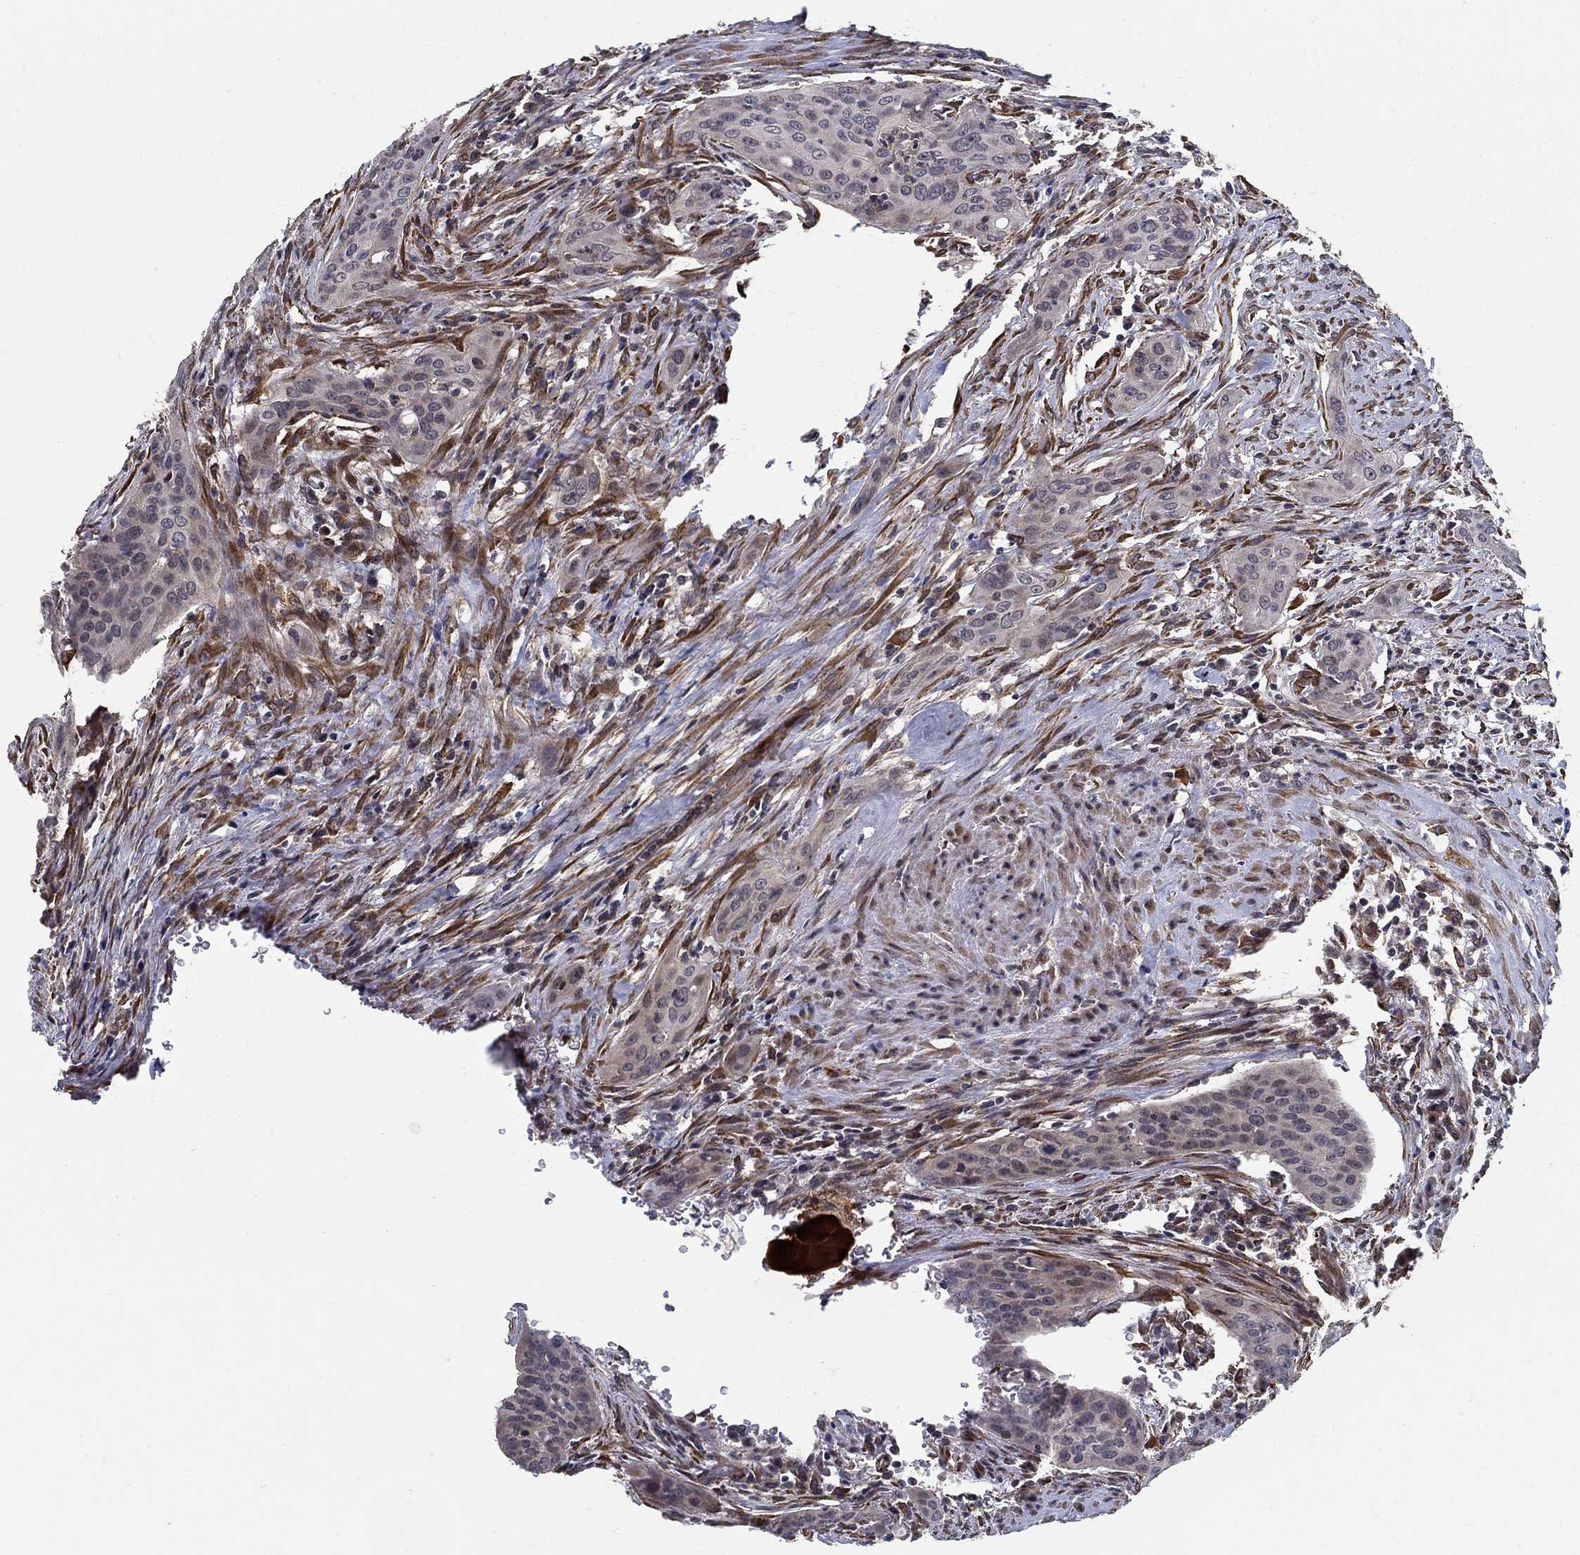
{"staining": {"intensity": "negative", "quantity": "none", "location": "none"}, "tissue": "urothelial cancer", "cell_type": "Tumor cells", "image_type": "cancer", "snomed": [{"axis": "morphology", "description": "Urothelial carcinoma, High grade"}, {"axis": "topography", "description": "Urinary bladder"}], "caption": "The immunohistochemistry micrograph has no significant staining in tumor cells of urothelial carcinoma (high-grade) tissue.", "gene": "ZNF594", "patient": {"sex": "male", "age": 82}}